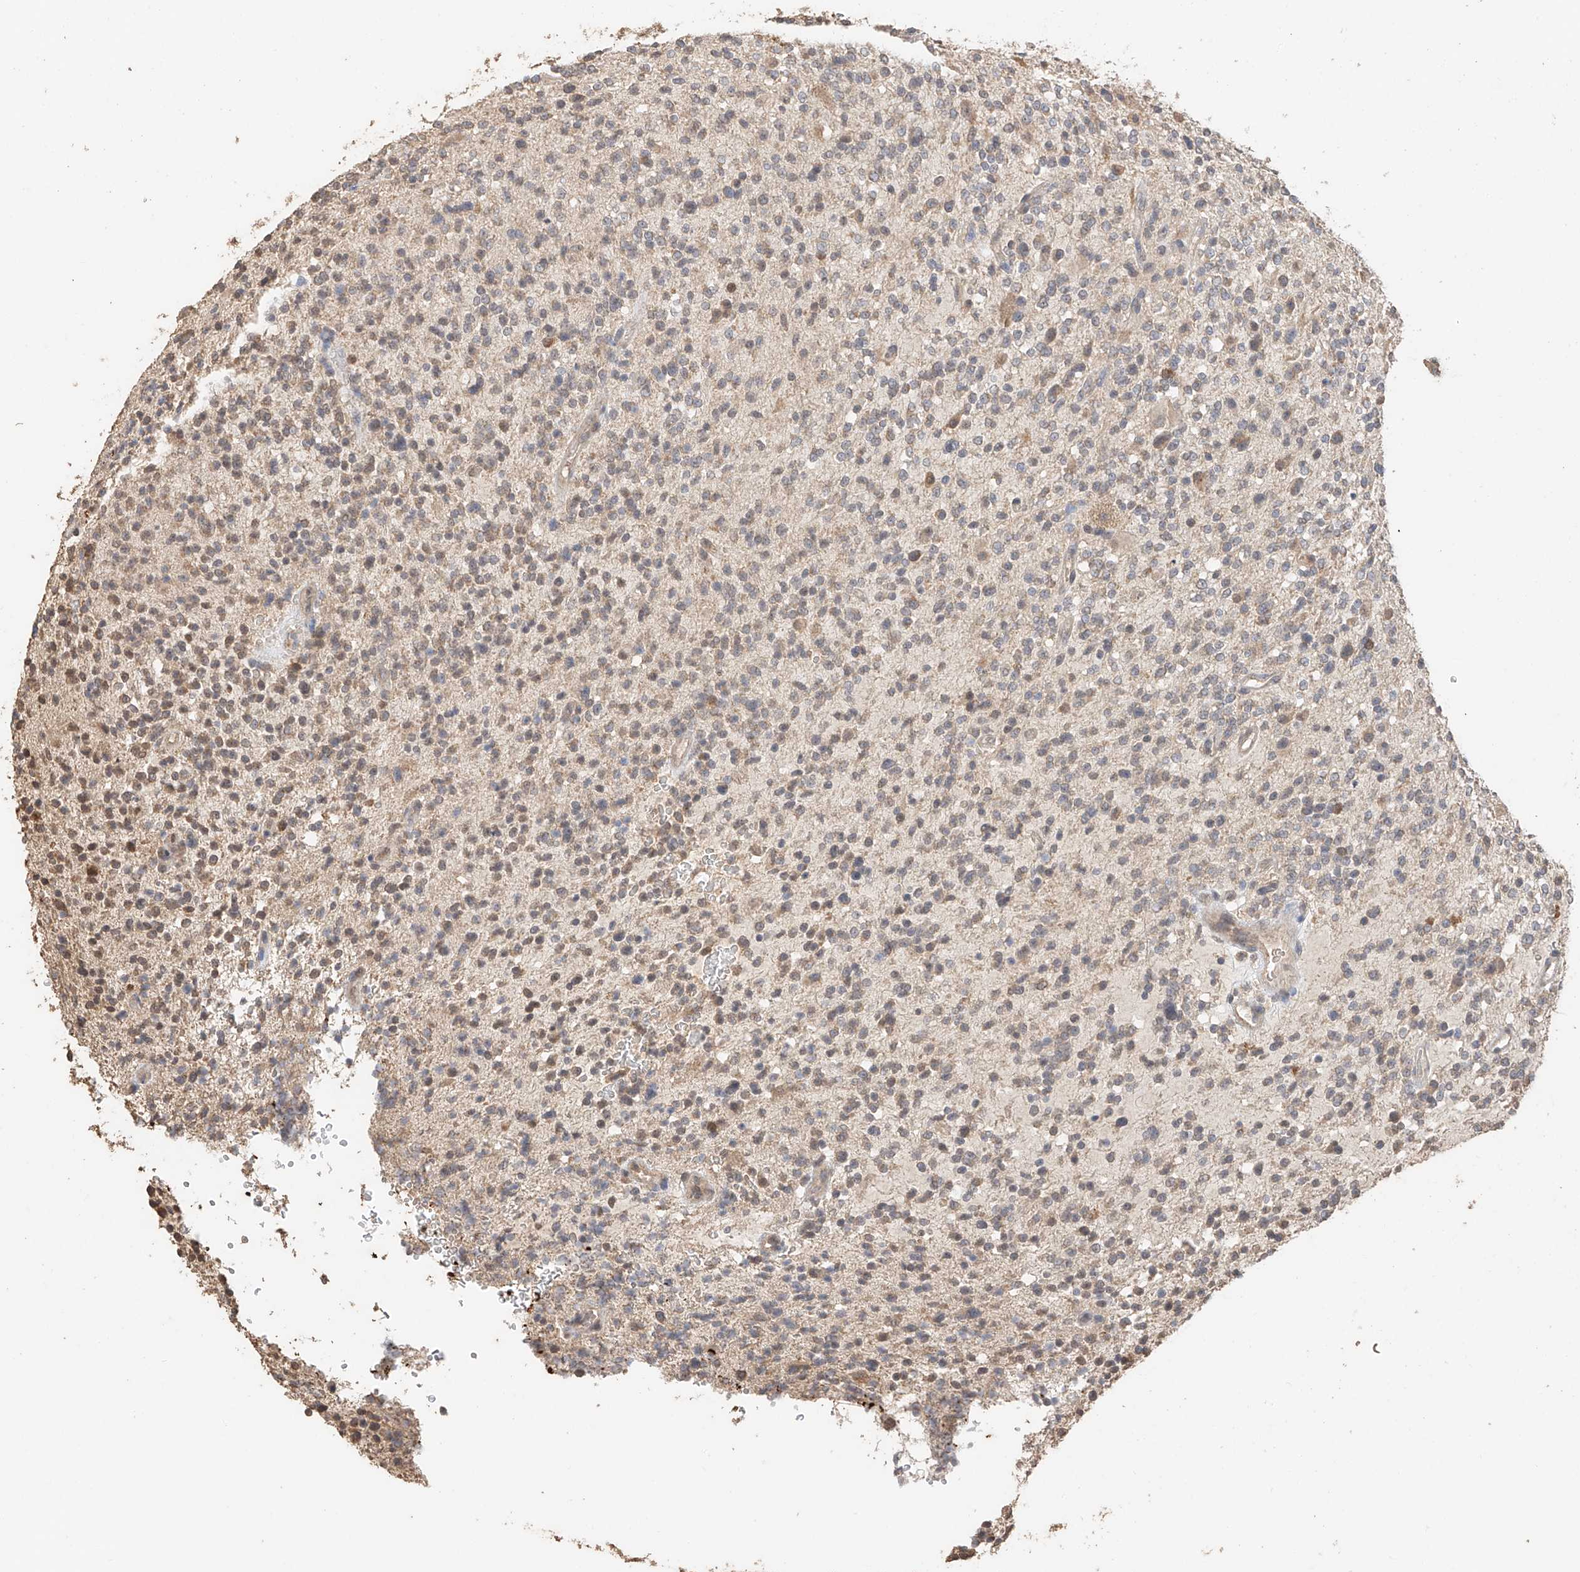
{"staining": {"intensity": "weak", "quantity": "25%-75%", "location": "cytoplasmic/membranous"}, "tissue": "glioma", "cell_type": "Tumor cells", "image_type": "cancer", "snomed": [{"axis": "morphology", "description": "Glioma, malignant, High grade"}, {"axis": "topography", "description": "Brain"}], "caption": "A brown stain shows weak cytoplasmic/membranous staining of a protein in malignant glioma (high-grade) tumor cells.", "gene": "IL22RA2", "patient": {"sex": "male", "age": 48}}